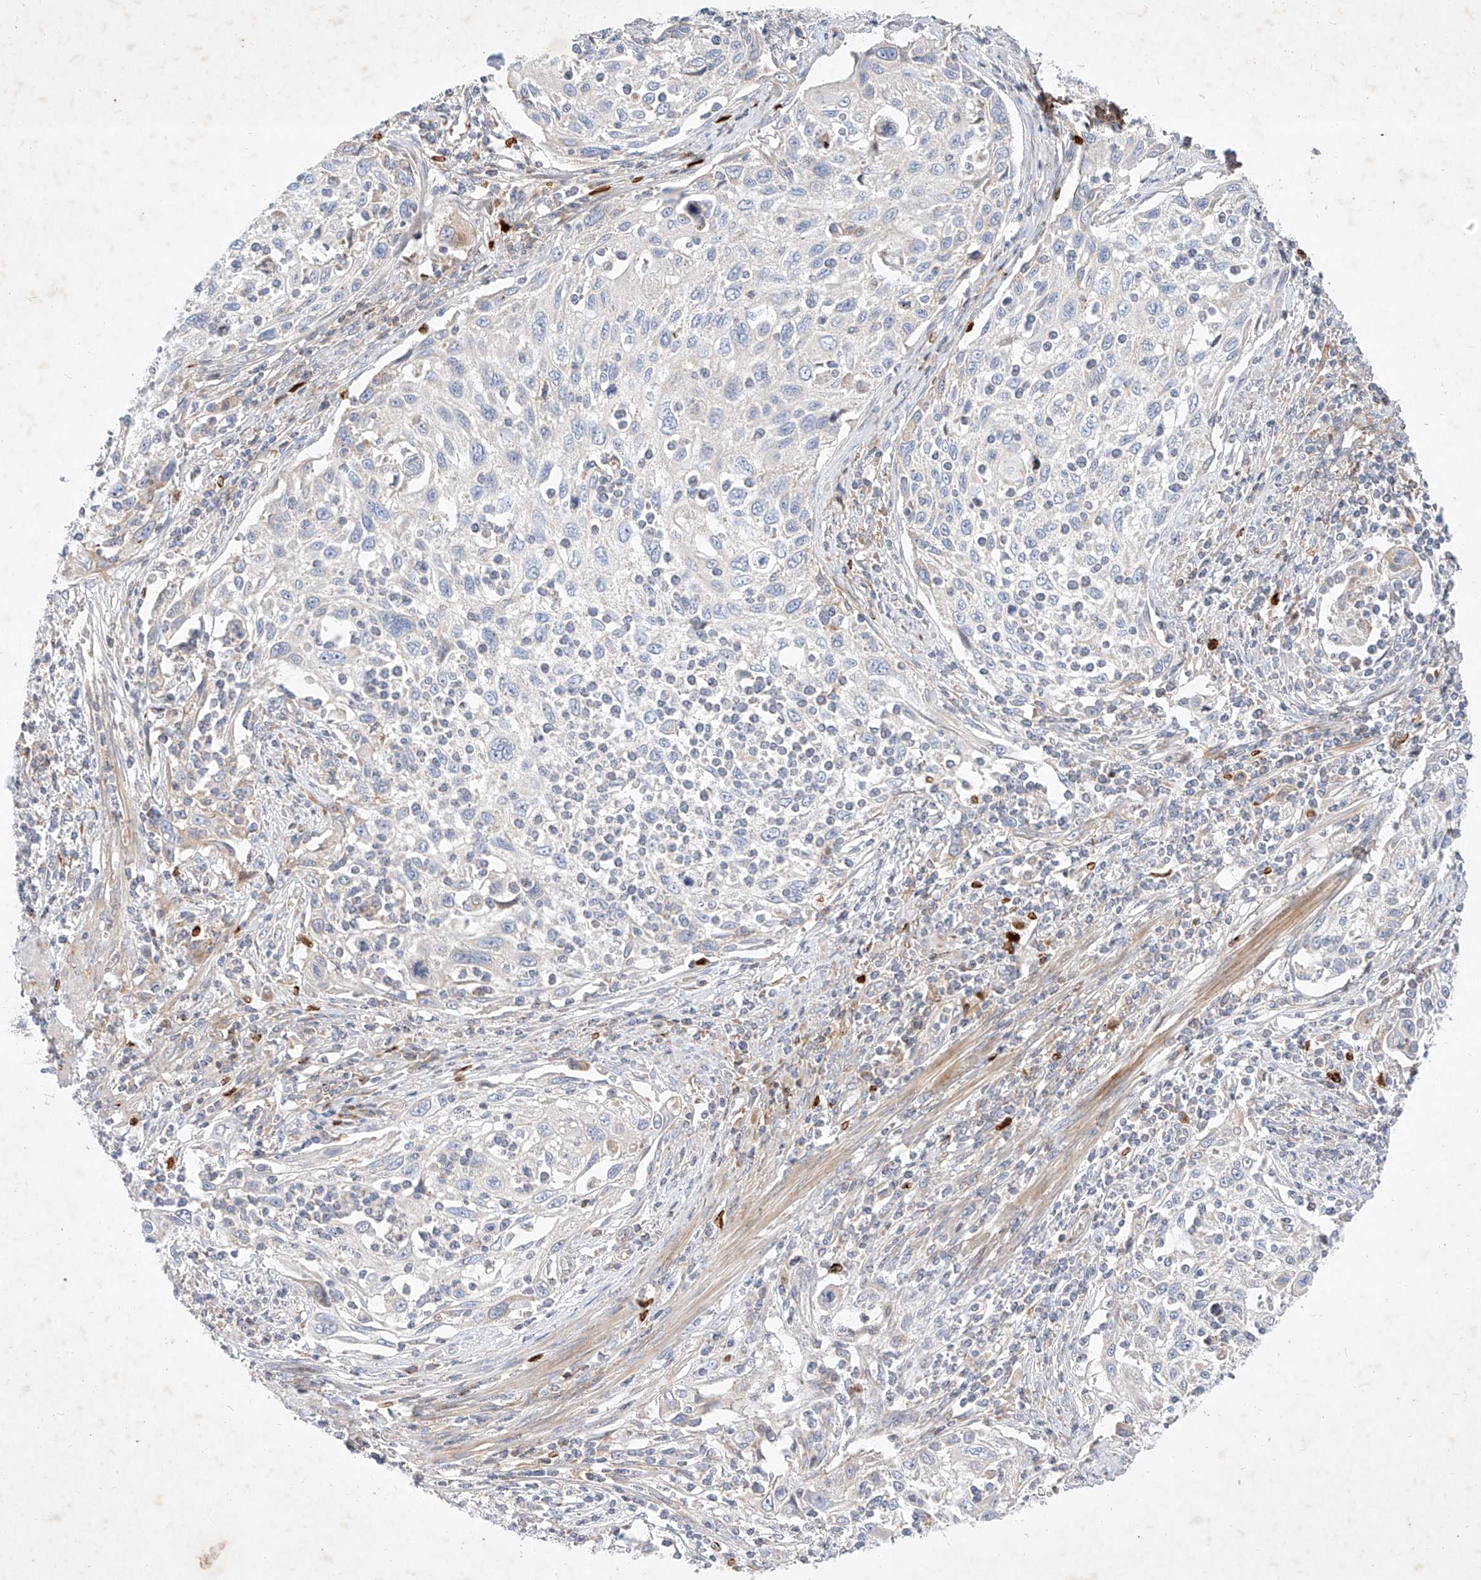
{"staining": {"intensity": "negative", "quantity": "none", "location": "none"}, "tissue": "cervical cancer", "cell_type": "Tumor cells", "image_type": "cancer", "snomed": [{"axis": "morphology", "description": "Squamous cell carcinoma, NOS"}, {"axis": "topography", "description": "Cervix"}], "caption": "The micrograph demonstrates no significant staining in tumor cells of cervical cancer.", "gene": "OSGEPL1", "patient": {"sex": "female", "age": 70}}